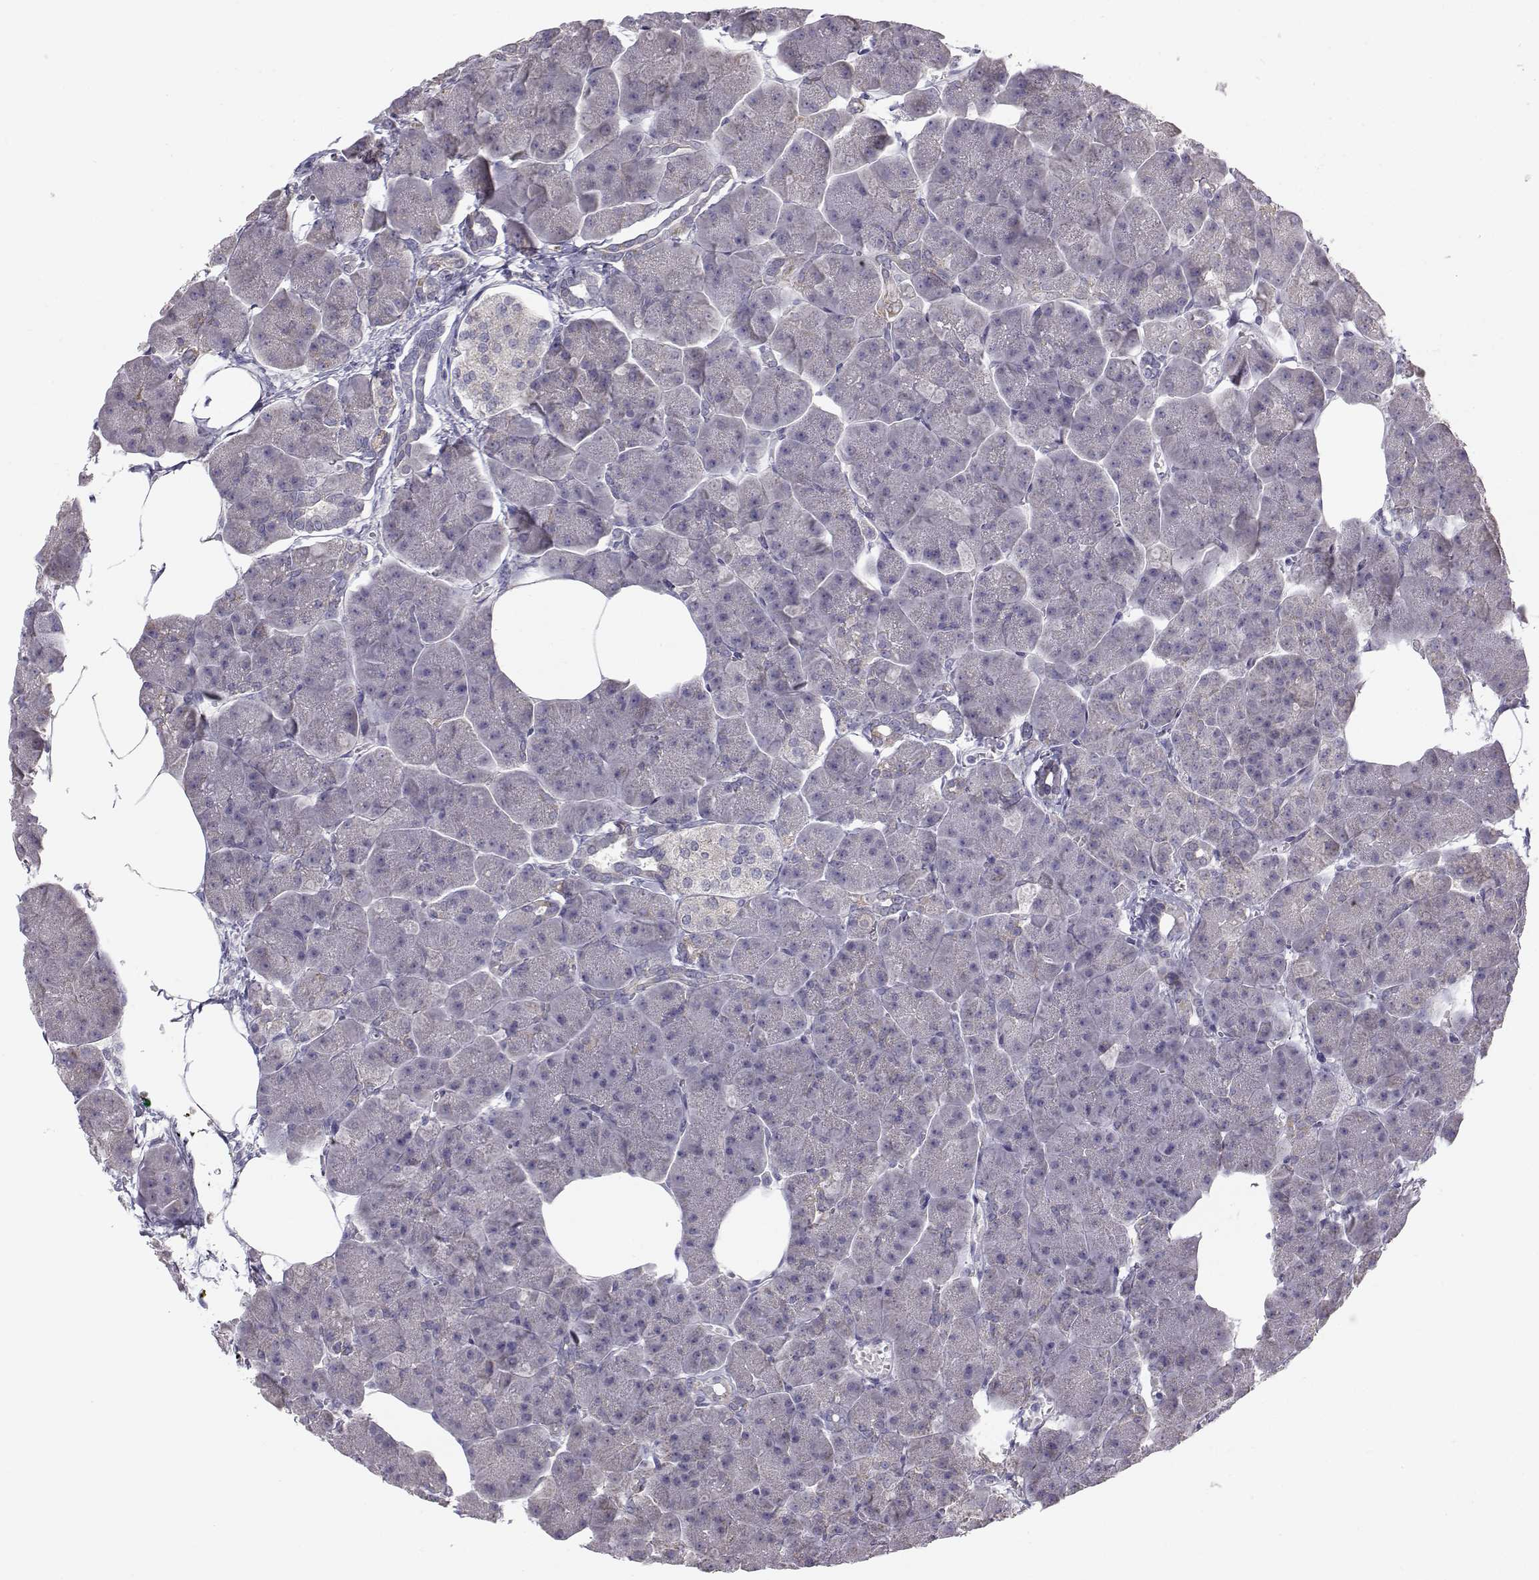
{"staining": {"intensity": "negative", "quantity": "none", "location": "none"}, "tissue": "pancreas", "cell_type": "Exocrine glandular cells", "image_type": "normal", "snomed": [{"axis": "morphology", "description": "Normal tissue, NOS"}, {"axis": "topography", "description": "Adipose tissue"}, {"axis": "topography", "description": "Pancreas"}, {"axis": "topography", "description": "Peripheral nerve tissue"}], "caption": "The micrograph reveals no significant positivity in exocrine glandular cells of pancreas.", "gene": "KCNMB4", "patient": {"sex": "female", "age": 58}}